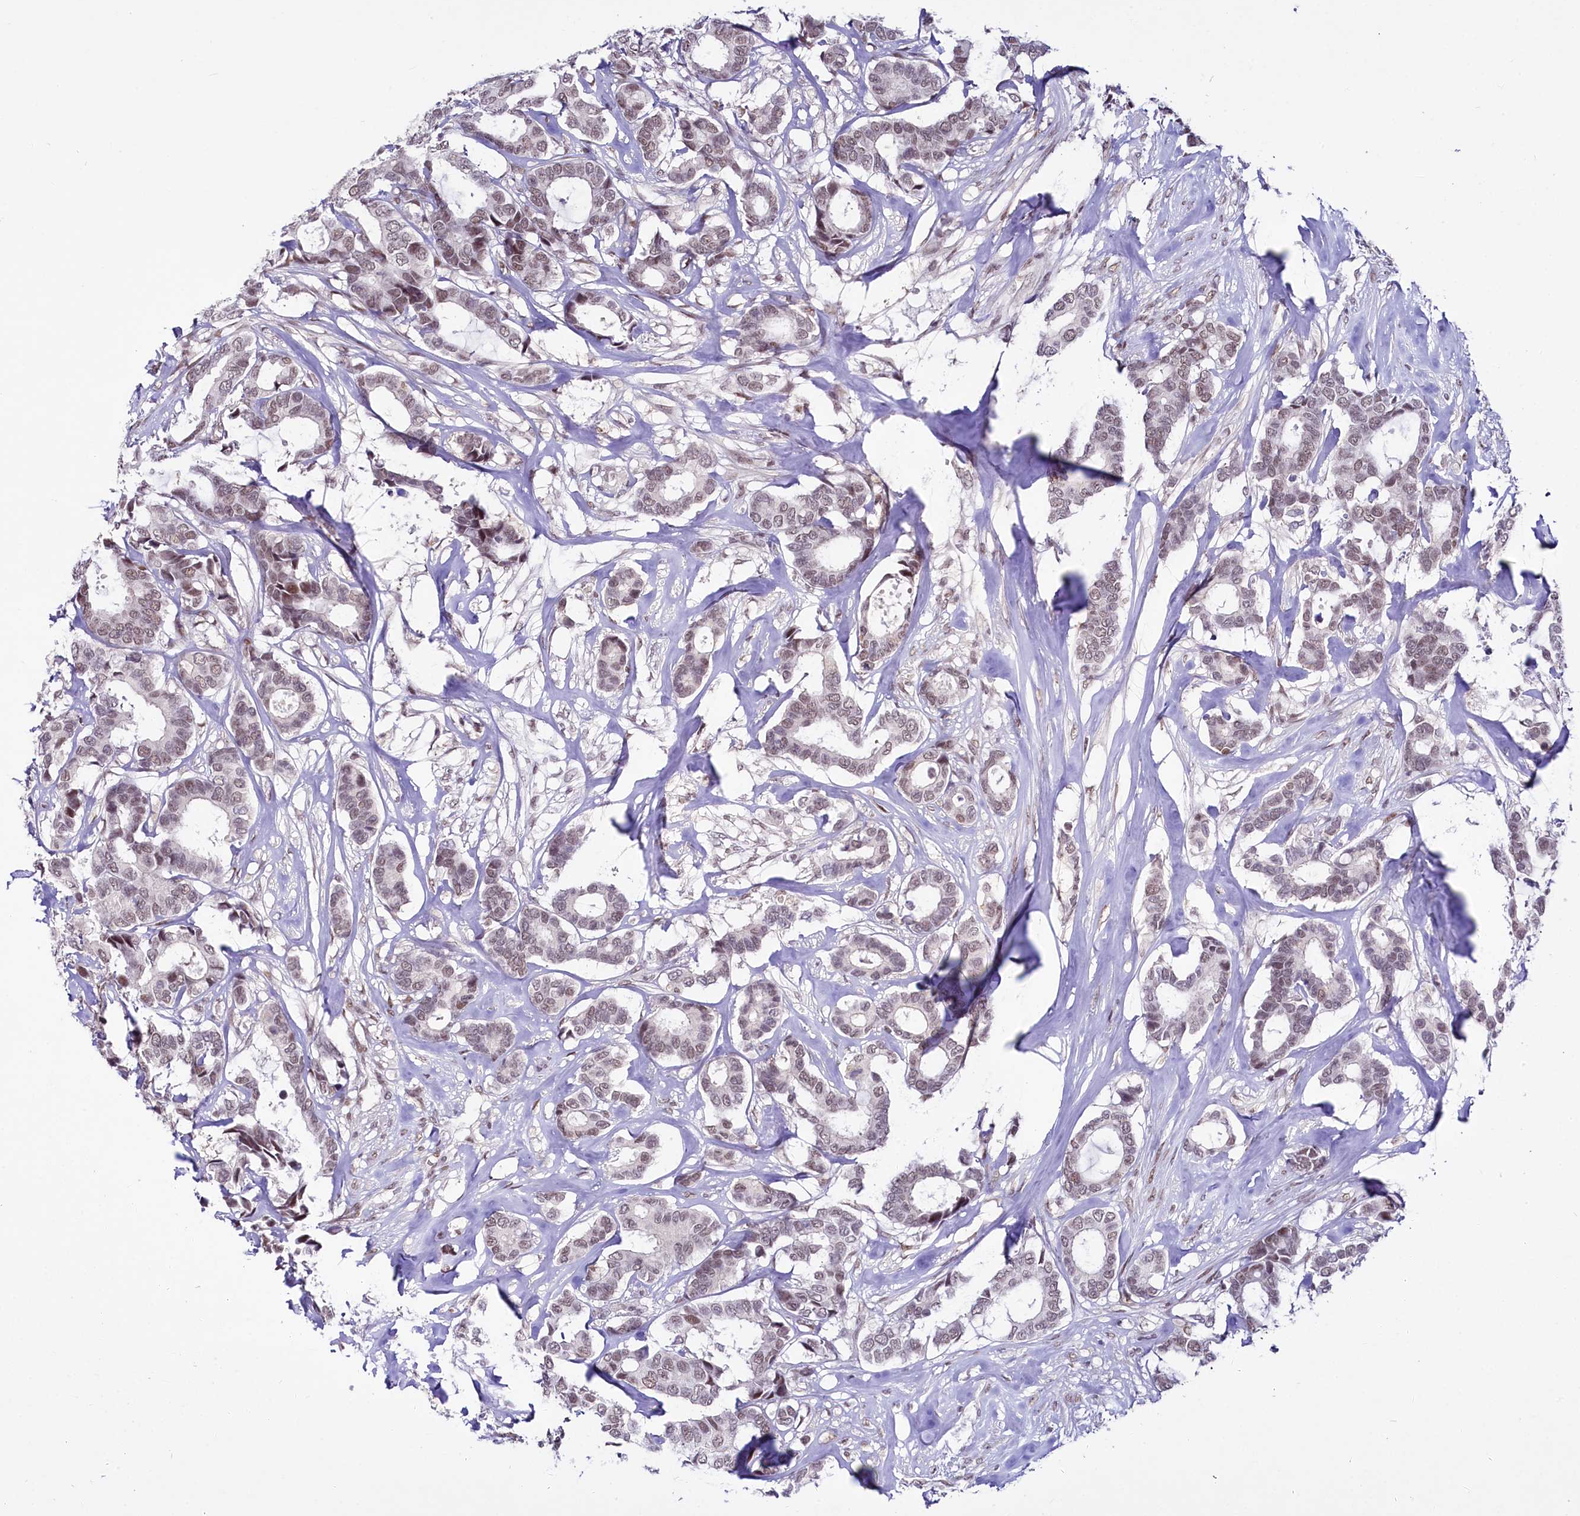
{"staining": {"intensity": "weak", "quantity": "<25%", "location": "nuclear"}, "tissue": "breast cancer", "cell_type": "Tumor cells", "image_type": "cancer", "snomed": [{"axis": "morphology", "description": "Duct carcinoma"}, {"axis": "topography", "description": "Breast"}], "caption": "This image is of infiltrating ductal carcinoma (breast) stained with immunohistochemistry (IHC) to label a protein in brown with the nuclei are counter-stained blue. There is no staining in tumor cells. Brightfield microscopy of immunohistochemistry (IHC) stained with DAB (3,3'-diaminobenzidine) (brown) and hematoxylin (blue), captured at high magnification.", "gene": "SCAF11", "patient": {"sex": "female", "age": 87}}